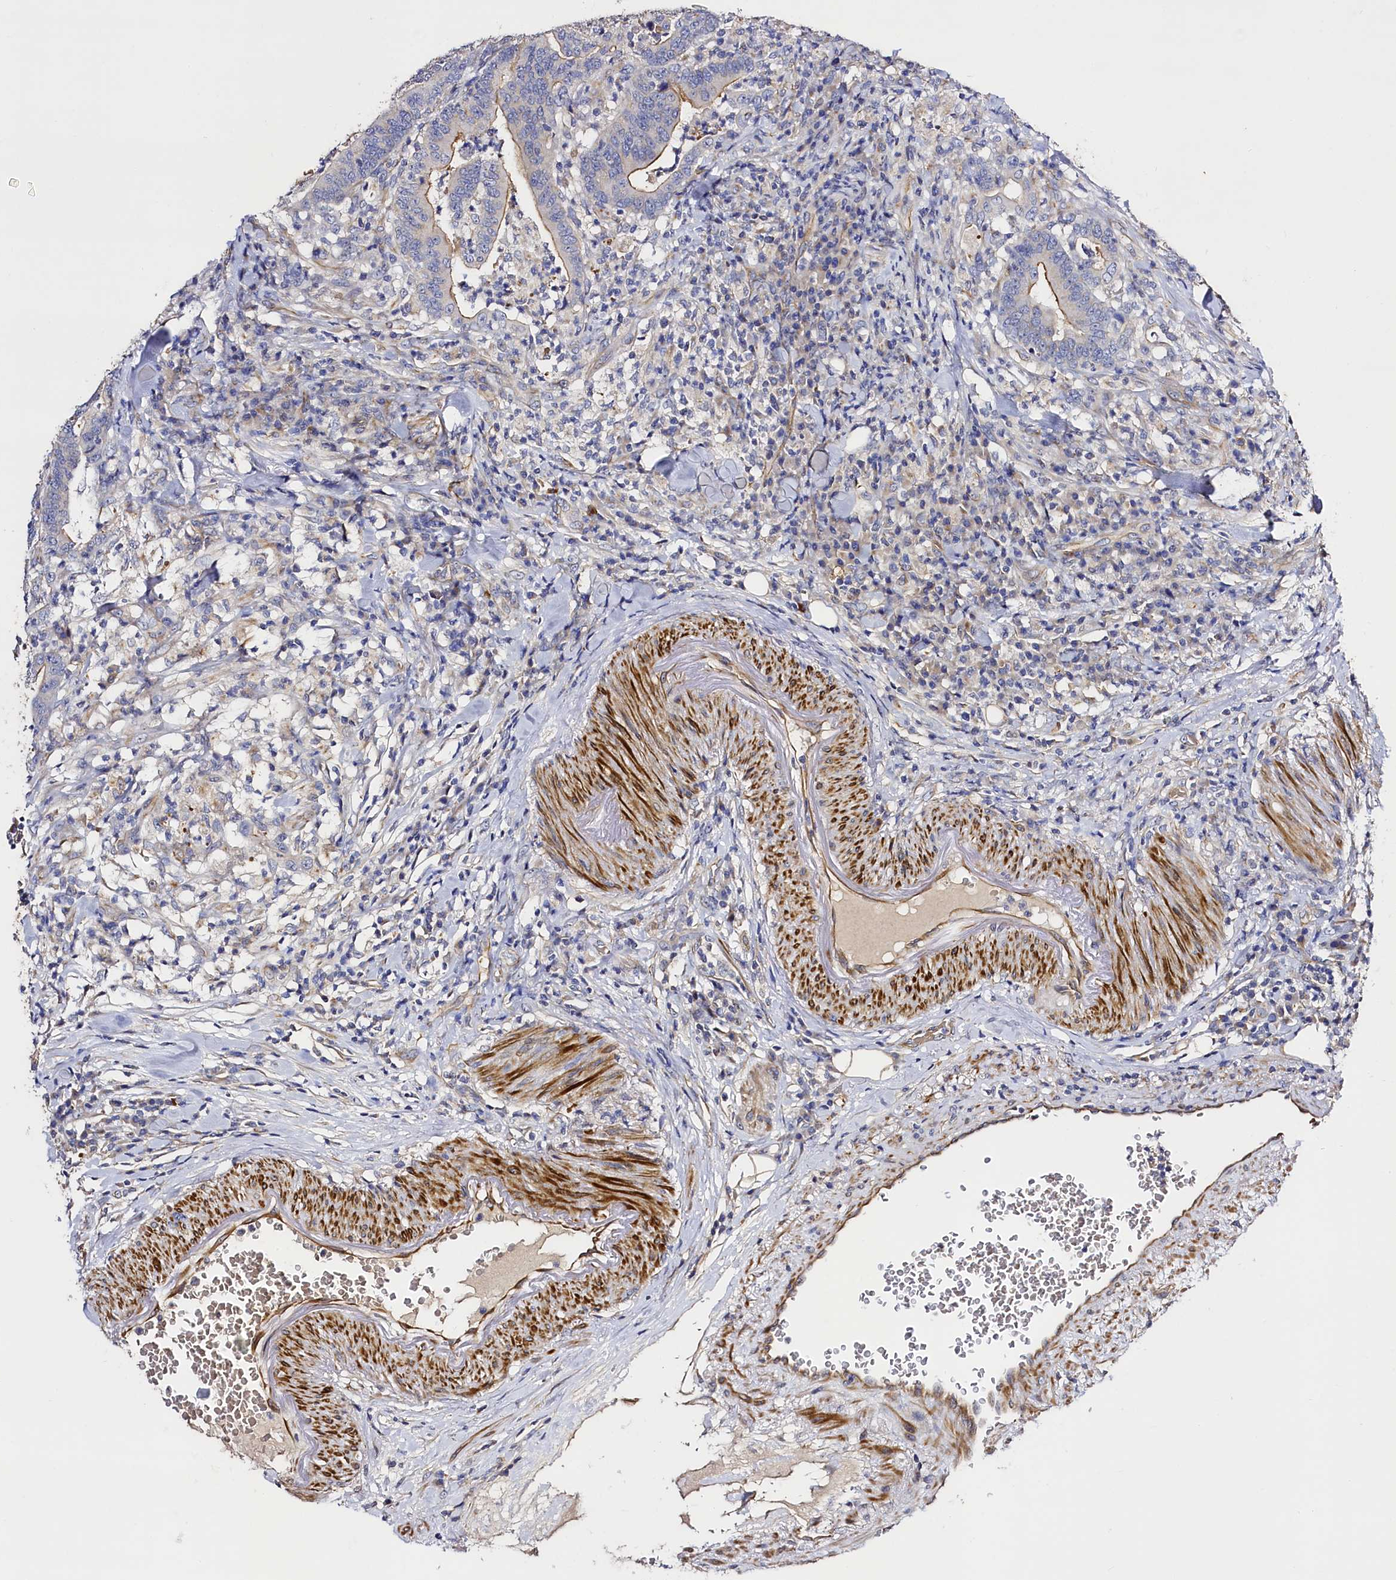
{"staining": {"intensity": "moderate", "quantity": "25%-75%", "location": "cytoplasmic/membranous"}, "tissue": "colorectal cancer", "cell_type": "Tumor cells", "image_type": "cancer", "snomed": [{"axis": "morphology", "description": "Adenocarcinoma, NOS"}, {"axis": "topography", "description": "Colon"}], "caption": "Colorectal cancer (adenocarcinoma) stained with immunohistochemistry (IHC) reveals moderate cytoplasmic/membranous positivity in approximately 25%-75% of tumor cells. The protein is shown in brown color, while the nuclei are stained blue.", "gene": "SLC7A1", "patient": {"sex": "female", "age": 66}}